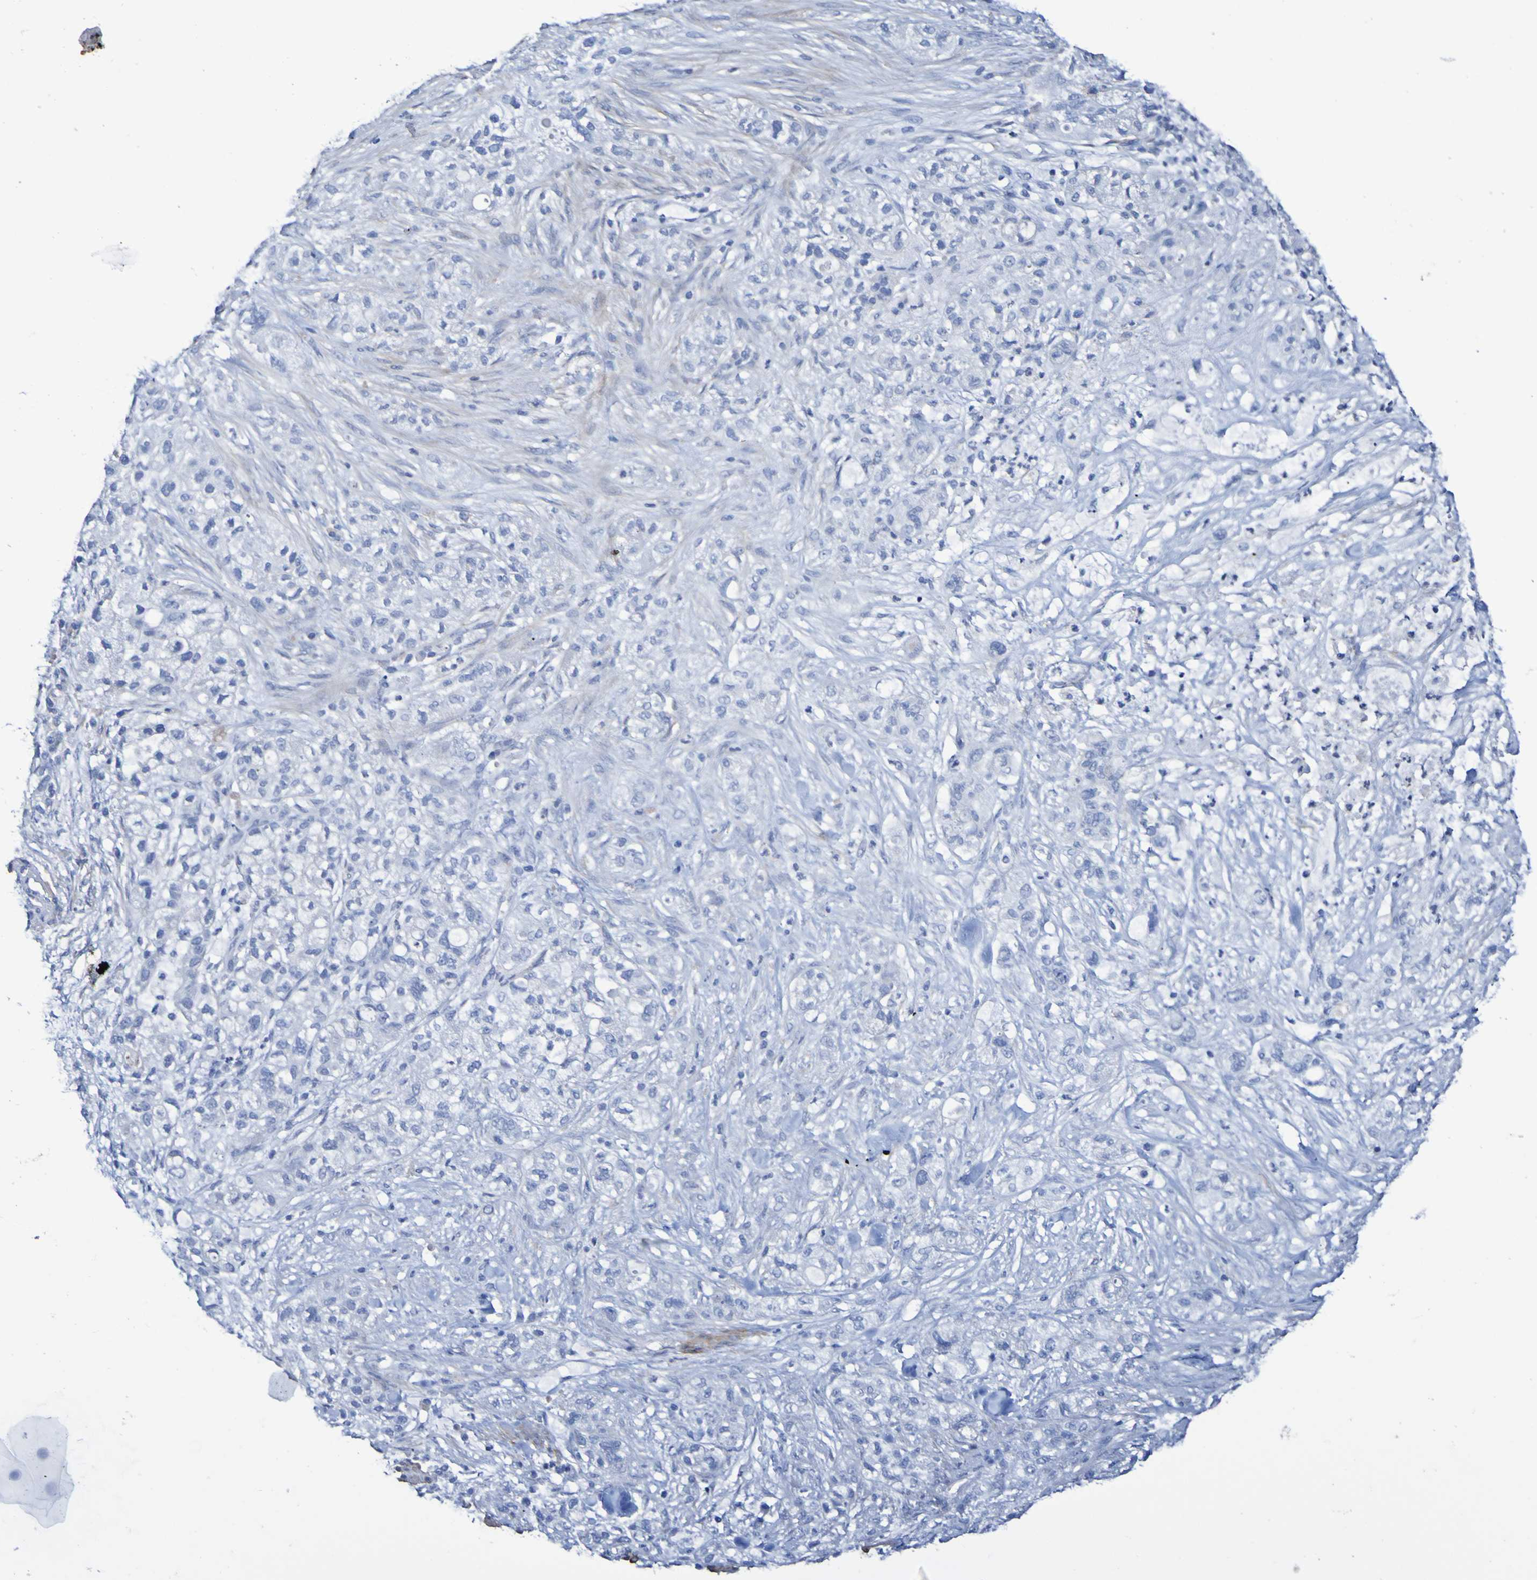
{"staining": {"intensity": "negative", "quantity": "none", "location": "none"}, "tissue": "pancreatic cancer", "cell_type": "Tumor cells", "image_type": "cancer", "snomed": [{"axis": "morphology", "description": "Adenocarcinoma, NOS"}, {"axis": "topography", "description": "Pancreas"}], "caption": "Pancreatic cancer stained for a protein using immunohistochemistry (IHC) reveals no positivity tumor cells.", "gene": "SGCB", "patient": {"sex": "female", "age": 78}}